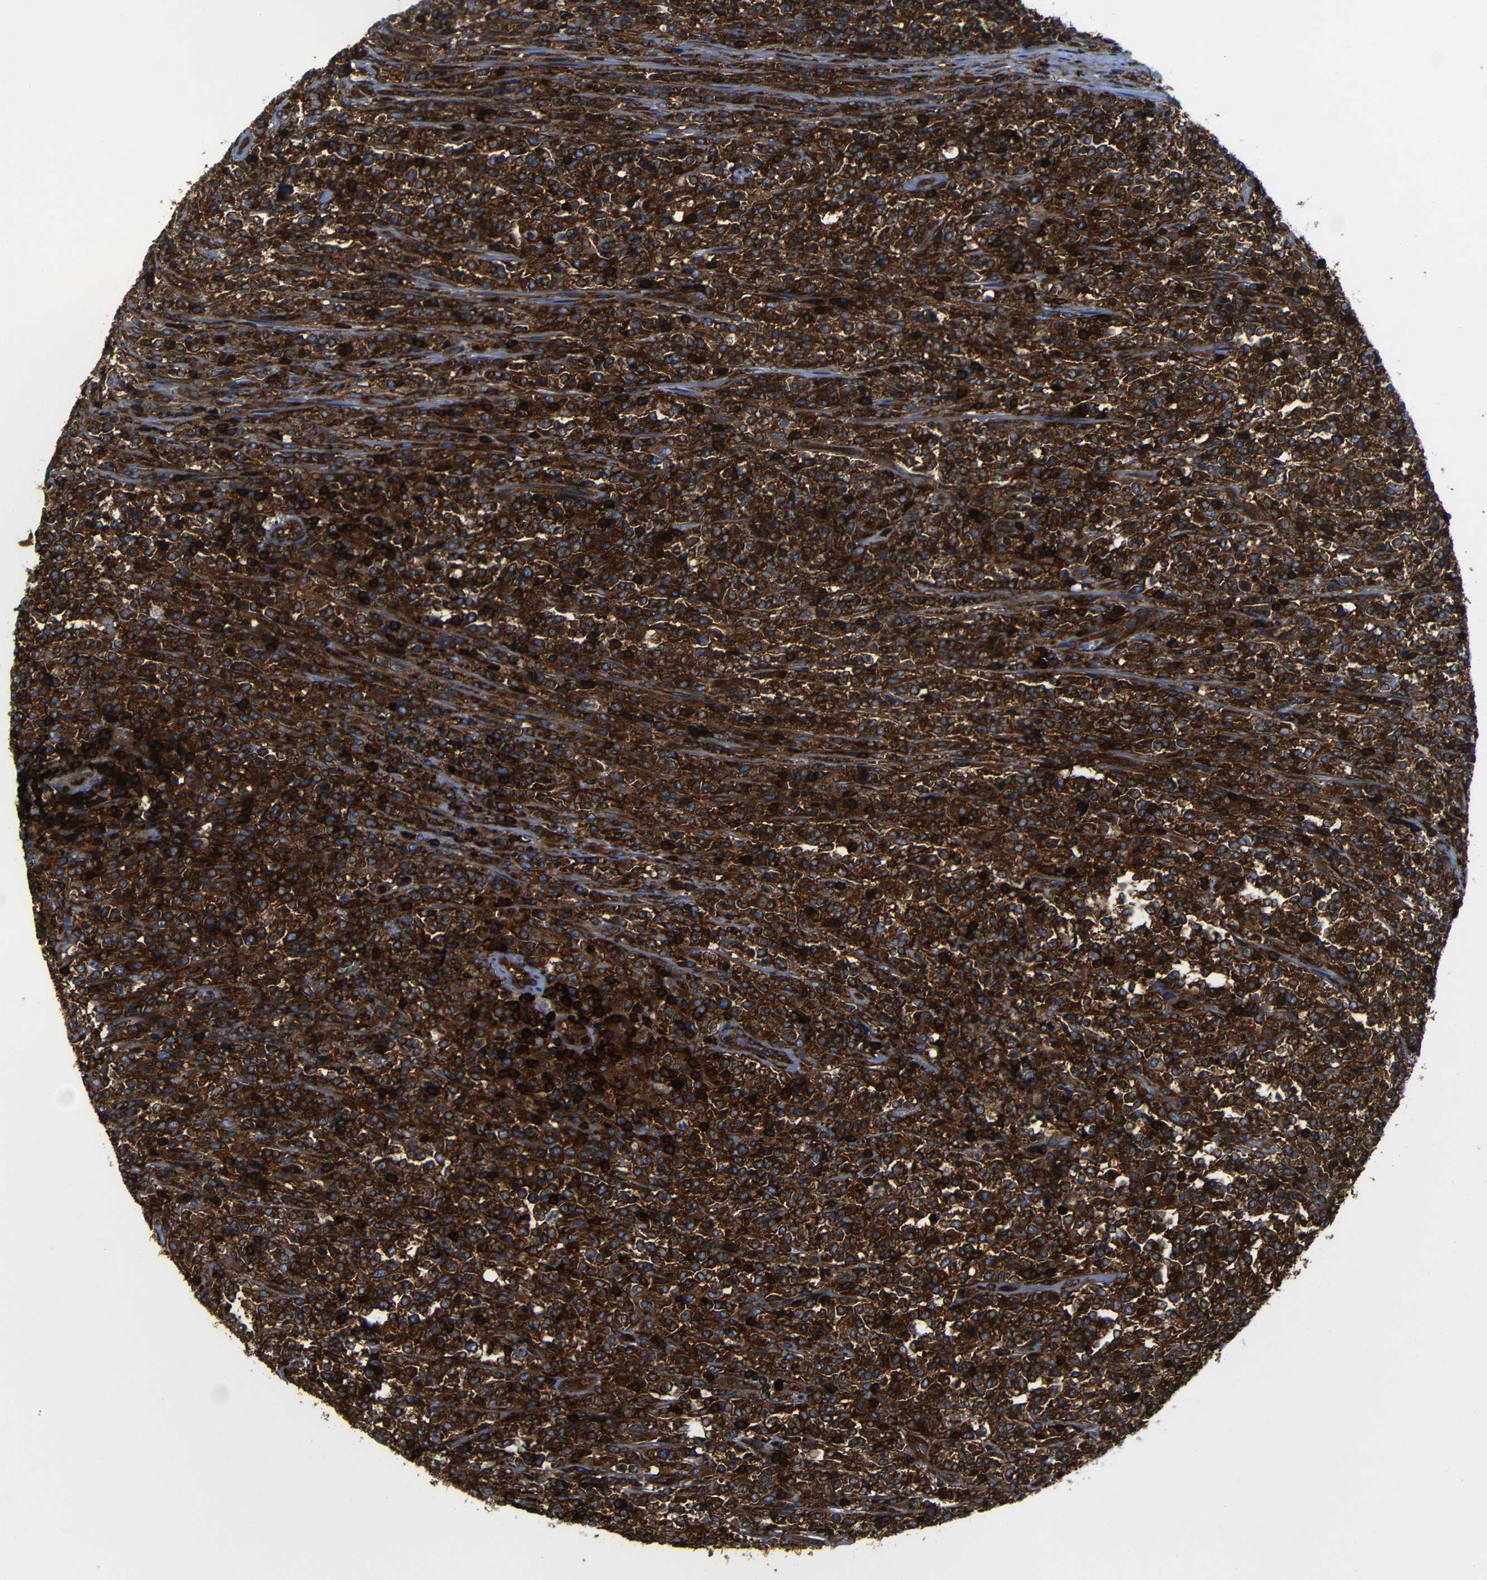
{"staining": {"intensity": "strong", "quantity": ">75%", "location": "cytoplasmic/membranous"}, "tissue": "lymphoma", "cell_type": "Tumor cells", "image_type": "cancer", "snomed": [{"axis": "morphology", "description": "Malignant lymphoma, non-Hodgkin's type, High grade"}, {"axis": "topography", "description": "Soft tissue"}], "caption": "Lymphoma stained for a protein shows strong cytoplasmic/membranous positivity in tumor cells.", "gene": "ARHGEF1", "patient": {"sex": "male", "age": 18}}